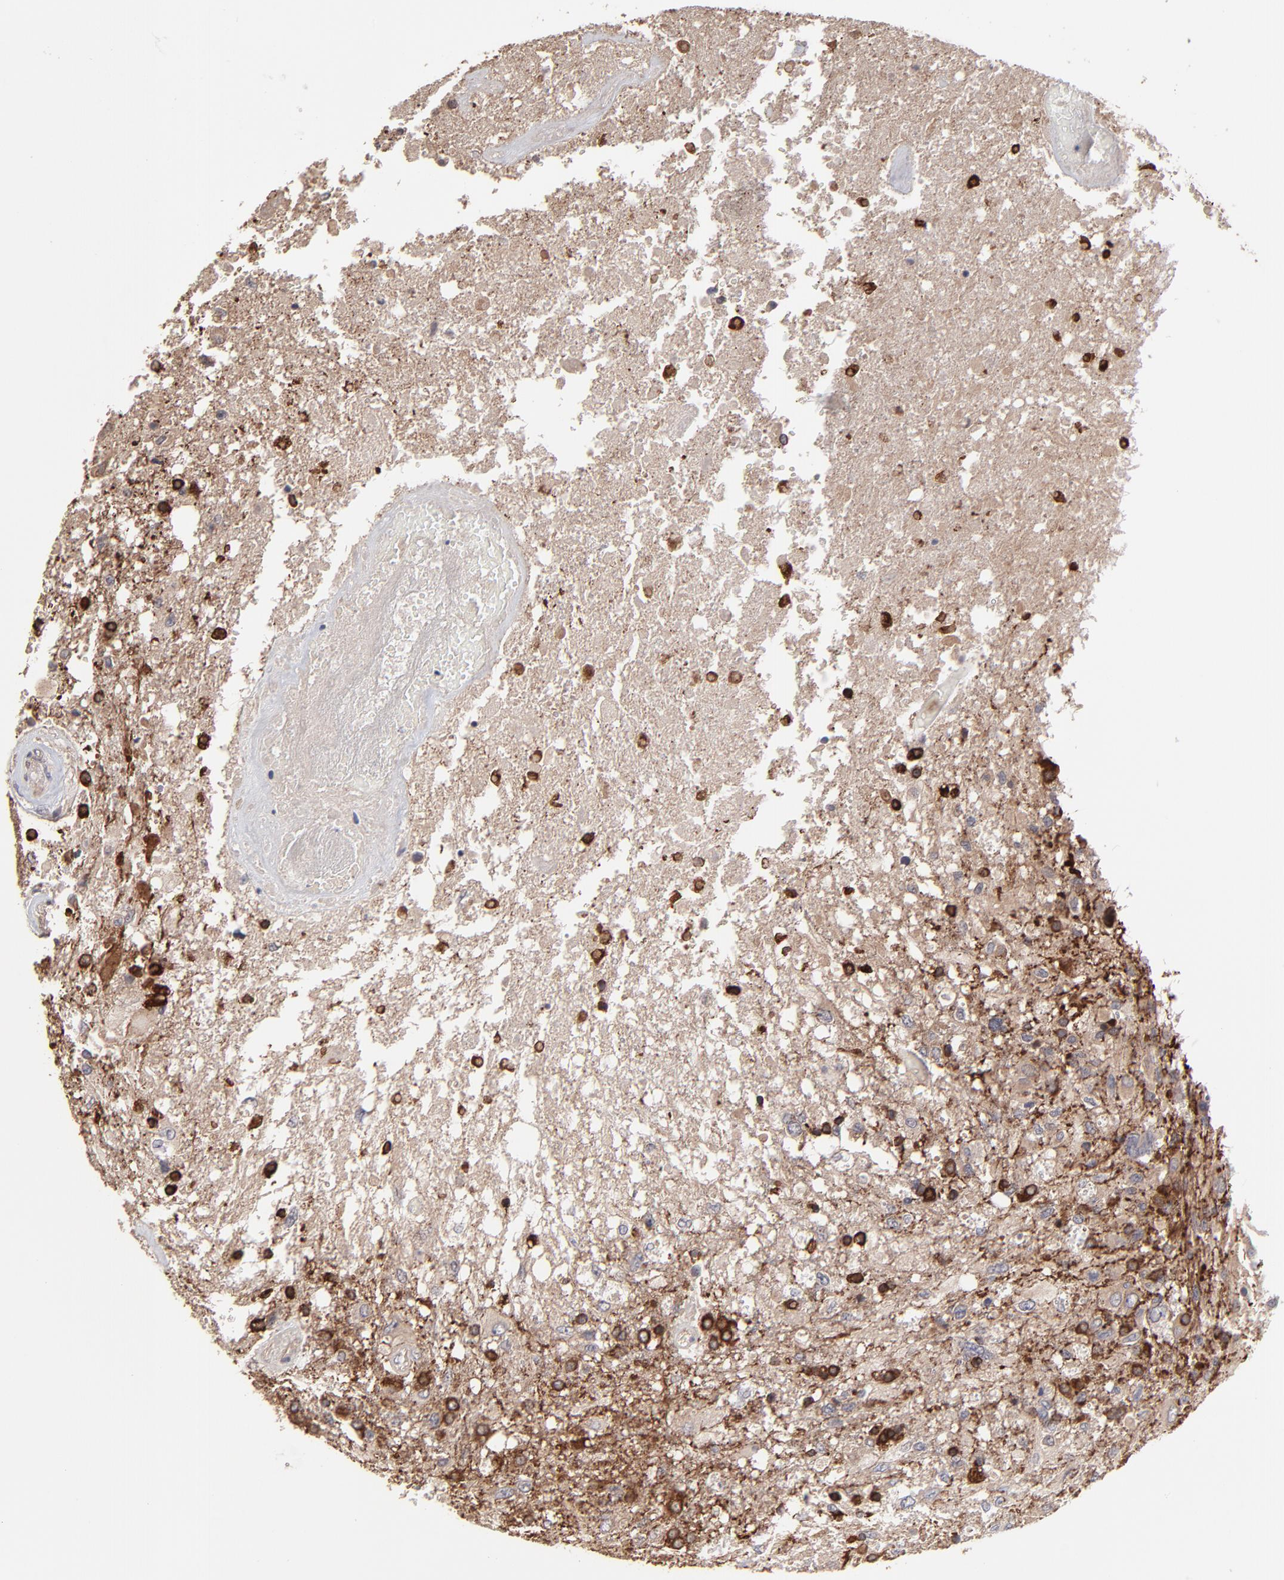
{"staining": {"intensity": "strong", "quantity": "25%-75%", "location": "cytoplasmic/membranous"}, "tissue": "glioma", "cell_type": "Tumor cells", "image_type": "cancer", "snomed": [{"axis": "morphology", "description": "Glioma, malignant, High grade"}, {"axis": "topography", "description": "Cerebral cortex"}], "caption": "This photomicrograph displays glioma stained with immunohistochemistry to label a protein in brown. The cytoplasmic/membranous of tumor cells show strong positivity for the protein. Nuclei are counter-stained blue.", "gene": "ZNF780B", "patient": {"sex": "male", "age": 79}}